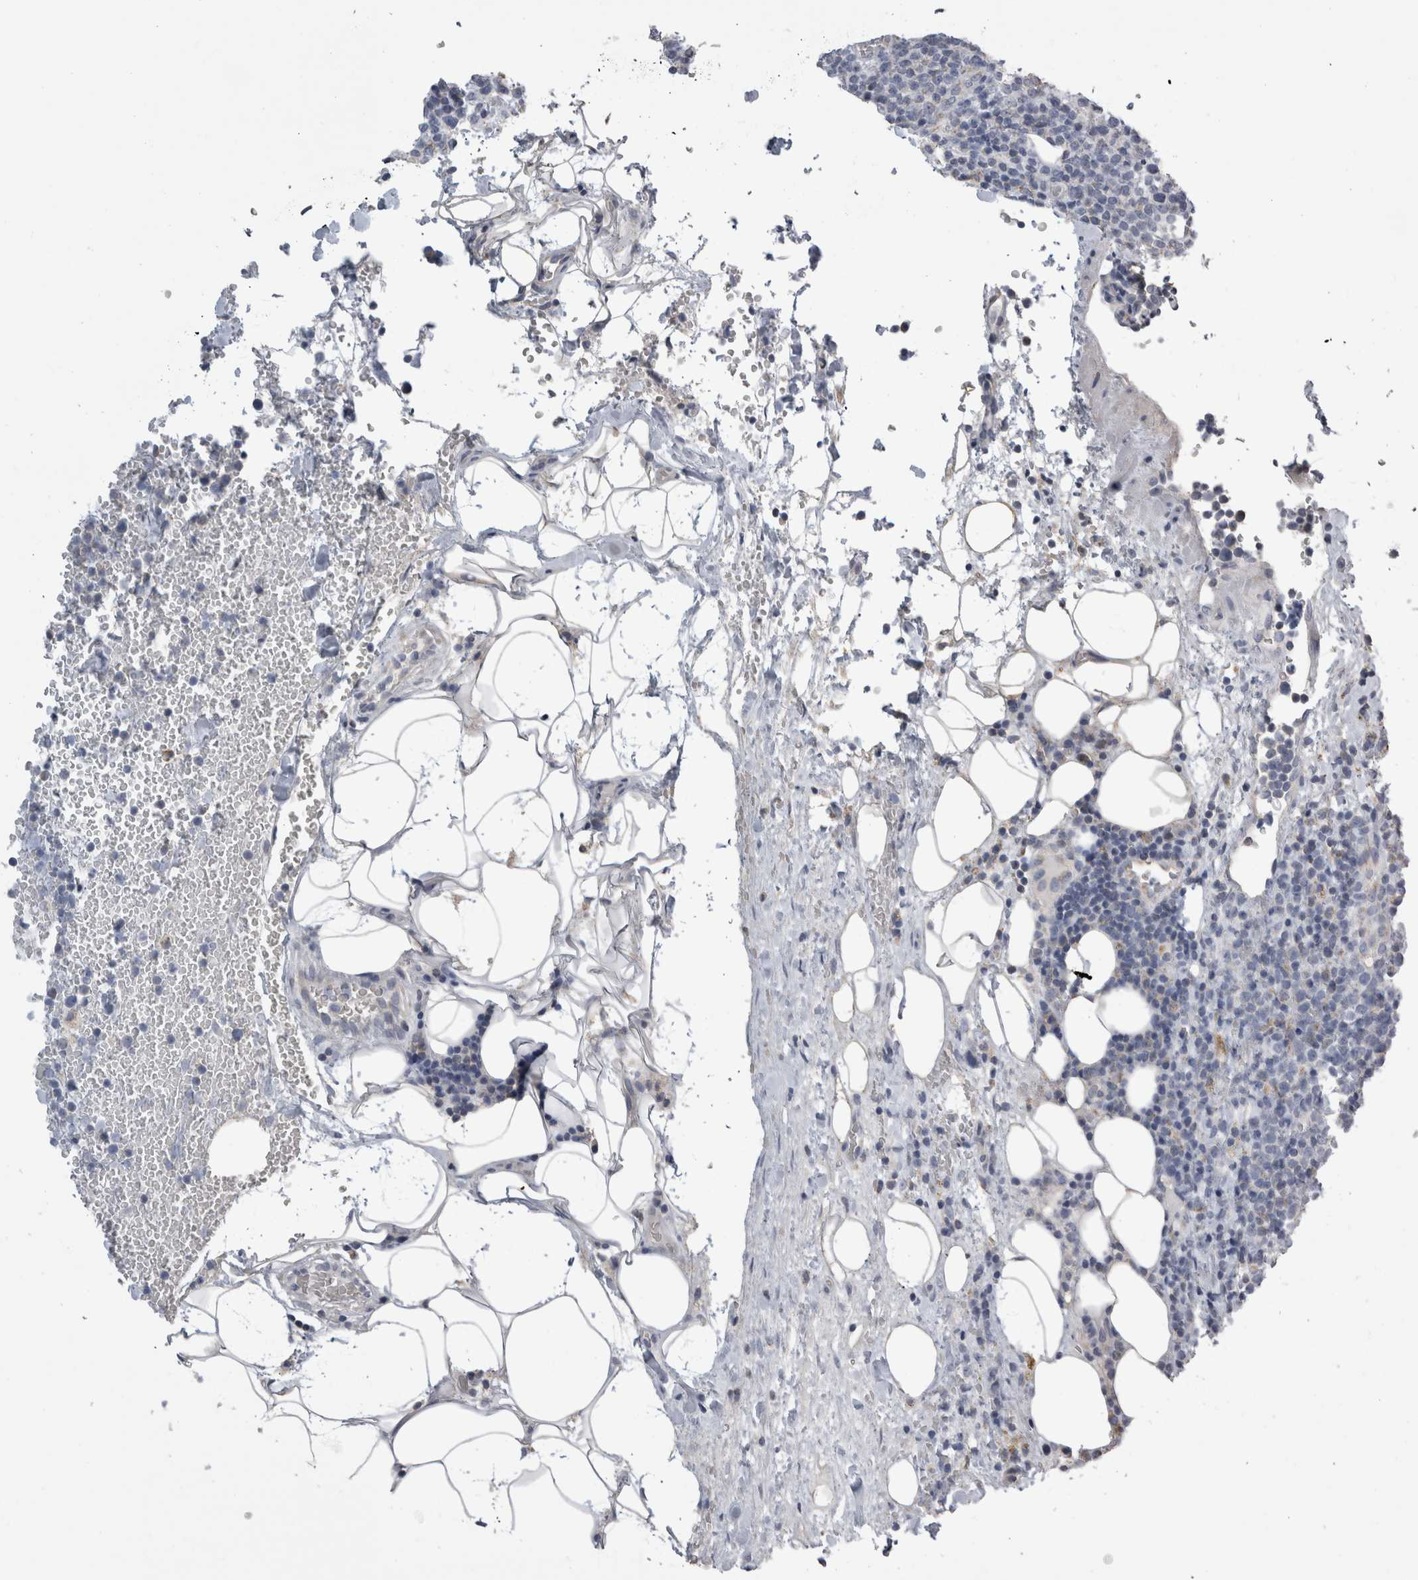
{"staining": {"intensity": "negative", "quantity": "none", "location": "none"}, "tissue": "lymphoma", "cell_type": "Tumor cells", "image_type": "cancer", "snomed": [{"axis": "morphology", "description": "Malignant lymphoma, non-Hodgkin's type, High grade"}, {"axis": "topography", "description": "Lymph node"}], "caption": "The photomicrograph shows no significant positivity in tumor cells of high-grade malignant lymphoma, non-Hodgkin's type.", "gene": "DHRS4", "patient": {"sex": "male", "age": 61}}